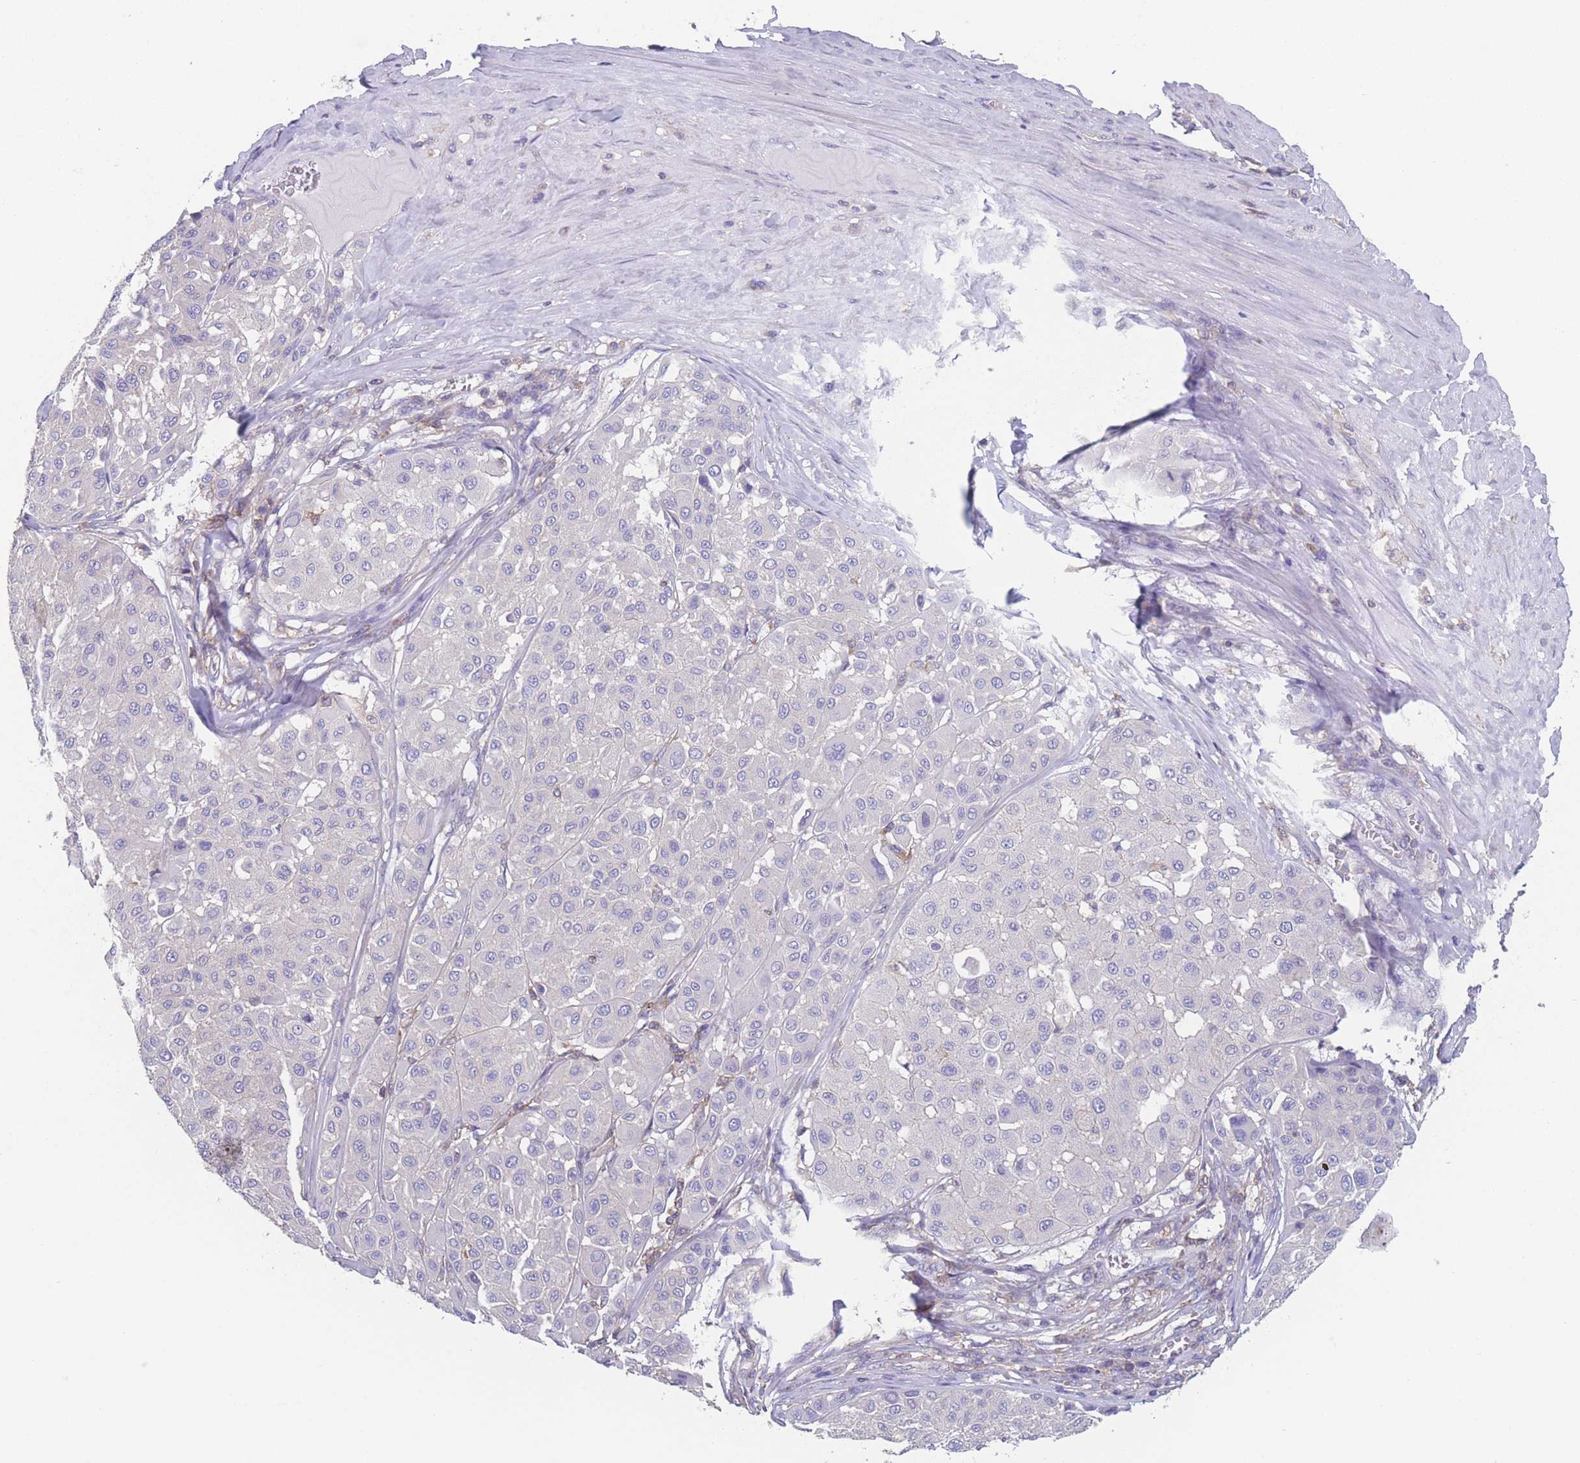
{"staining": {"intensity": "negative", "quantity": "none", "location": "none"}, "tissue": "melanoma", "cell_type": "Tumor cells", "image_type": "cancer", "snomed": [{"axis": "morphology", "description": "Malignant melanoma, Metastatic site"}, {"axis": "topography", "description": "Soft tissue"}], "caption": "The immunohistochemistry (IHC) histopathology image has no significant staining in tumor cells of melanoma tissue.", "gene": "ADH1A", "patient": {"sex": "male", "age": 41}}